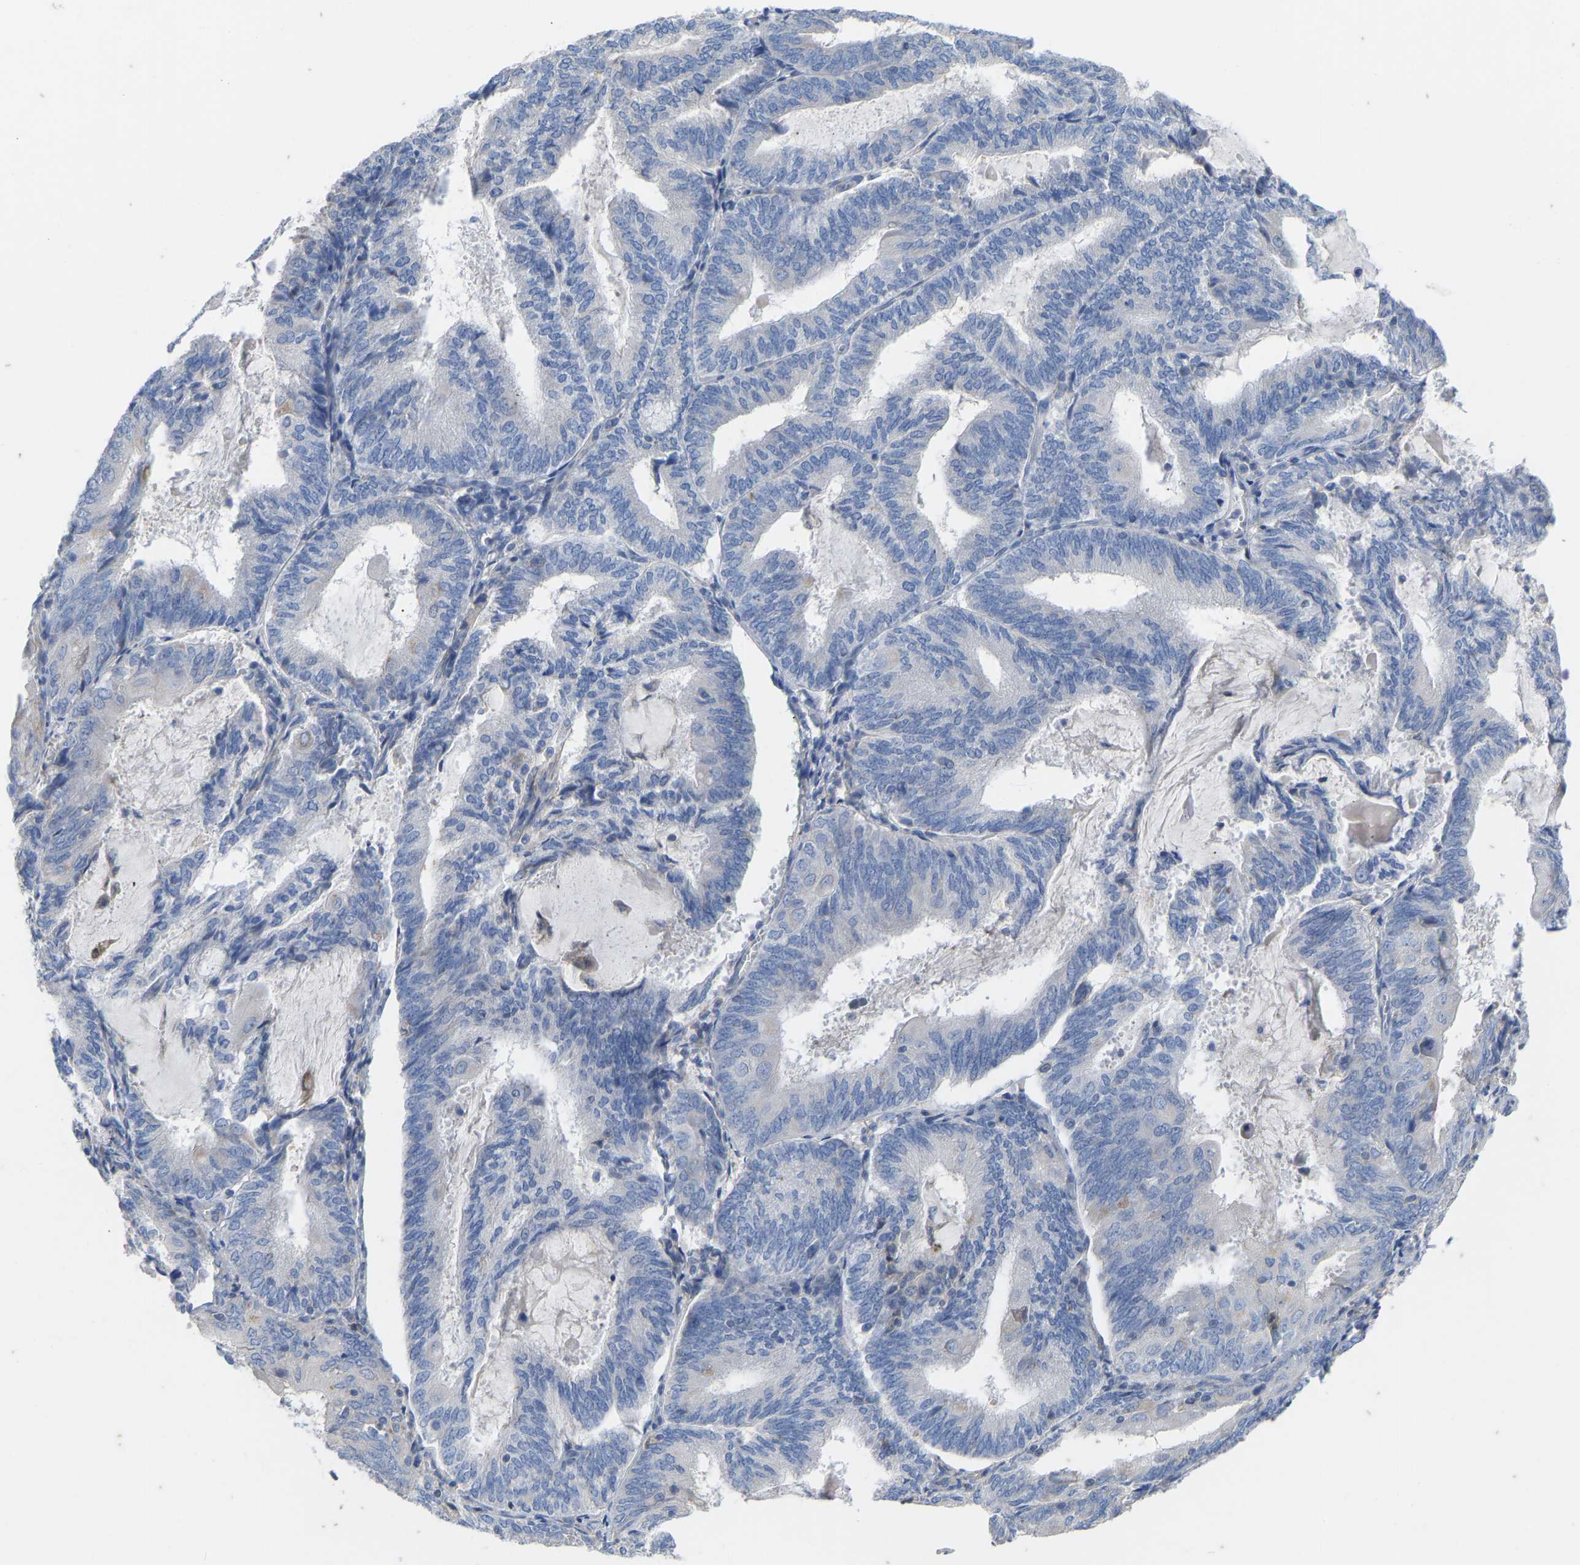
{"staining": {"intensity": "negative", "quantity": "none", "location": "none"}, "tissue": "endometrial cancer", "cell_type": "Tumor cells", "image_type": "cancer", "snomed": [{"axis": "morphology", "description": "Adenocarcinoma, NOS"}, {"axis": "topography", "description": "Endometrium"}], "caption": "High power microscopy image of an IHC histopathology image of endometrial cancer, revealing no significant expression in tumor cells.", "gene": "OLIG2", "patient": {"sex": "female", "age": 81}}